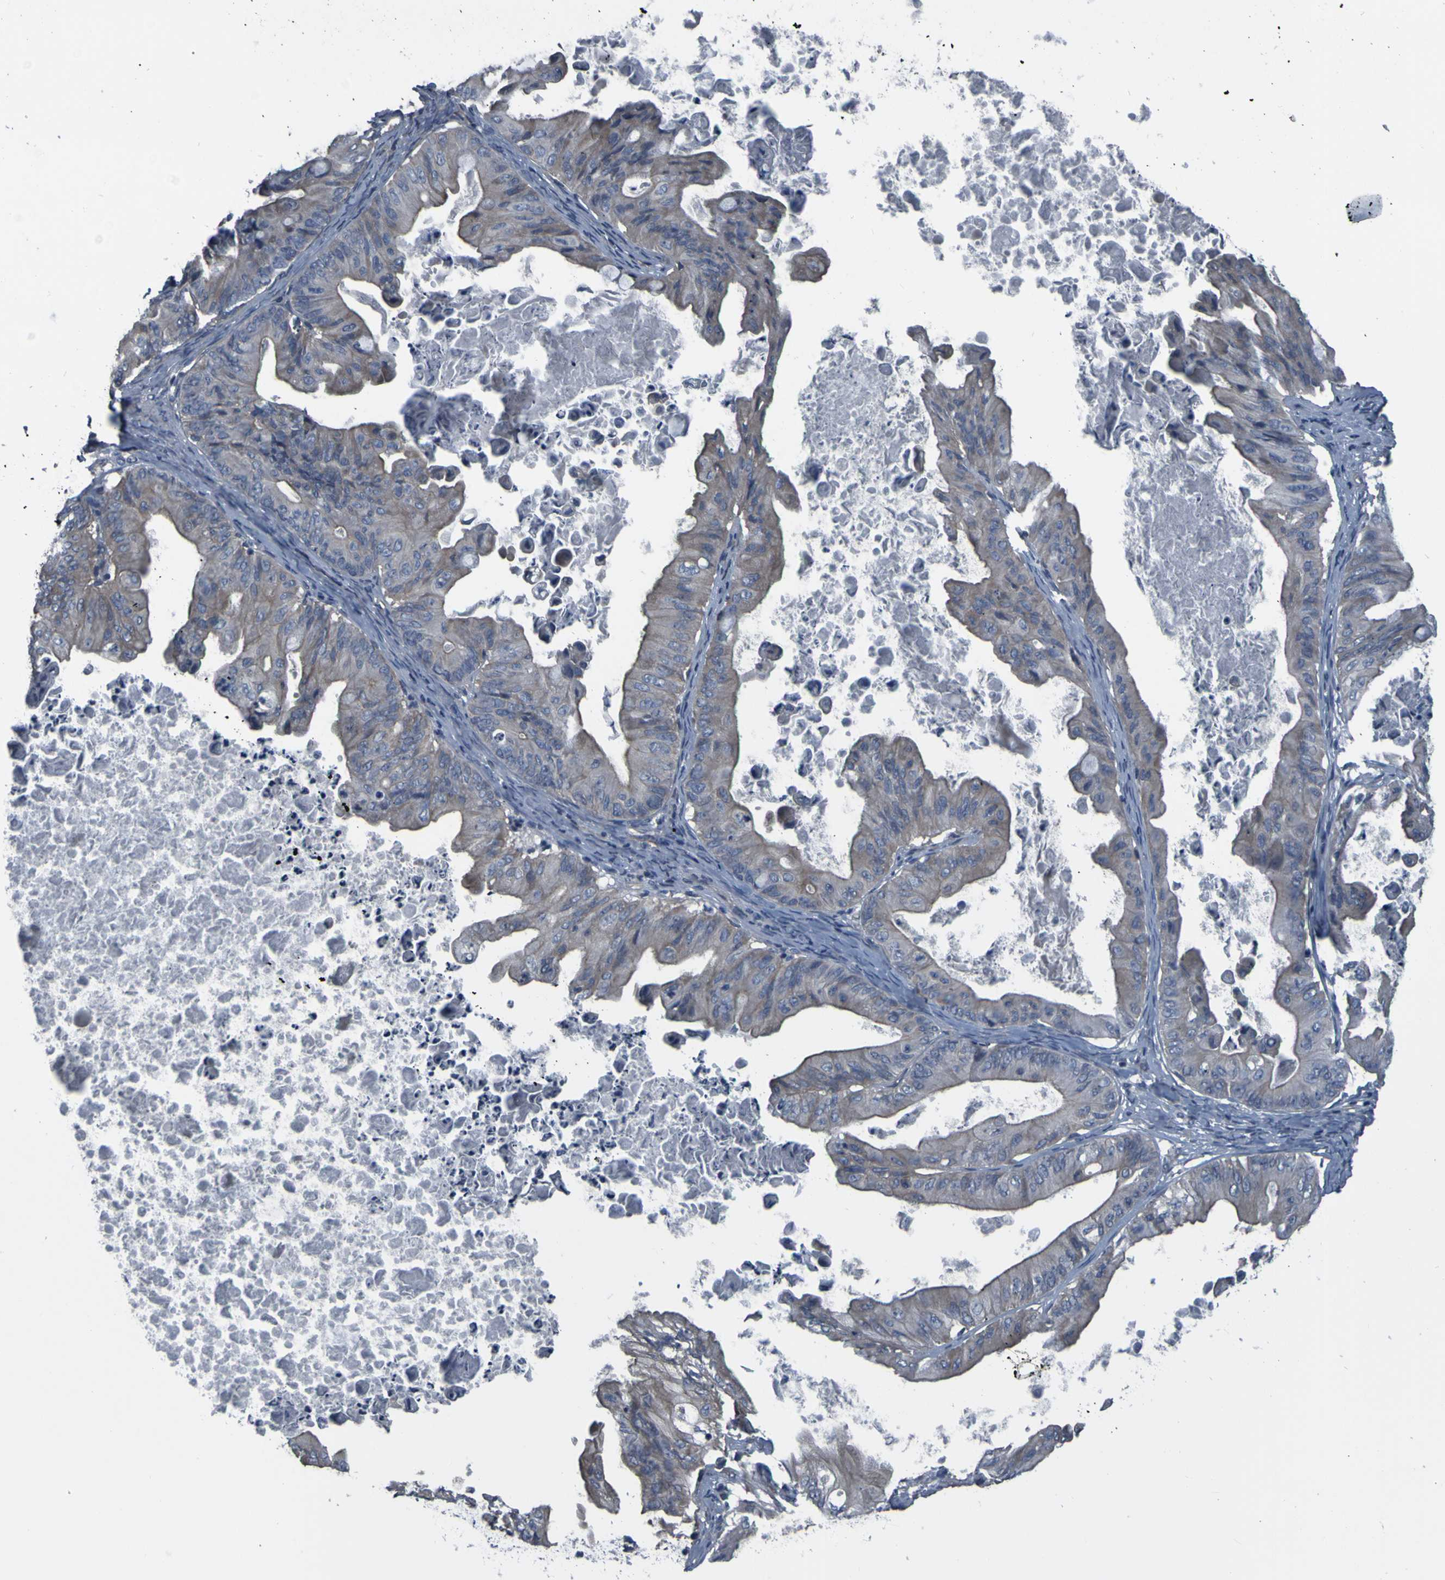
{"staining": {"intensity": "weak", "quantity": "<25%", "location": "cytoplasmic/membranous"}, "tissue": "ovarian cancer", "cell_type": "Tumor cells", "image_type": "cancer", "snomed": [{"axis": "morphology", "description": "Cystadenocarcinoma, mucinous, NOS"}, {"axis": "topography", "description": "Ovary"}], "caption": "Tumor cells show no significant protein staining in ovarian cancer. (DAB (3,3'-diaminobenzidine) IHC with hematoxylin counter stain).", "gene": "GRAMD1A", "patient": {"sex": "female", "age": 37}}